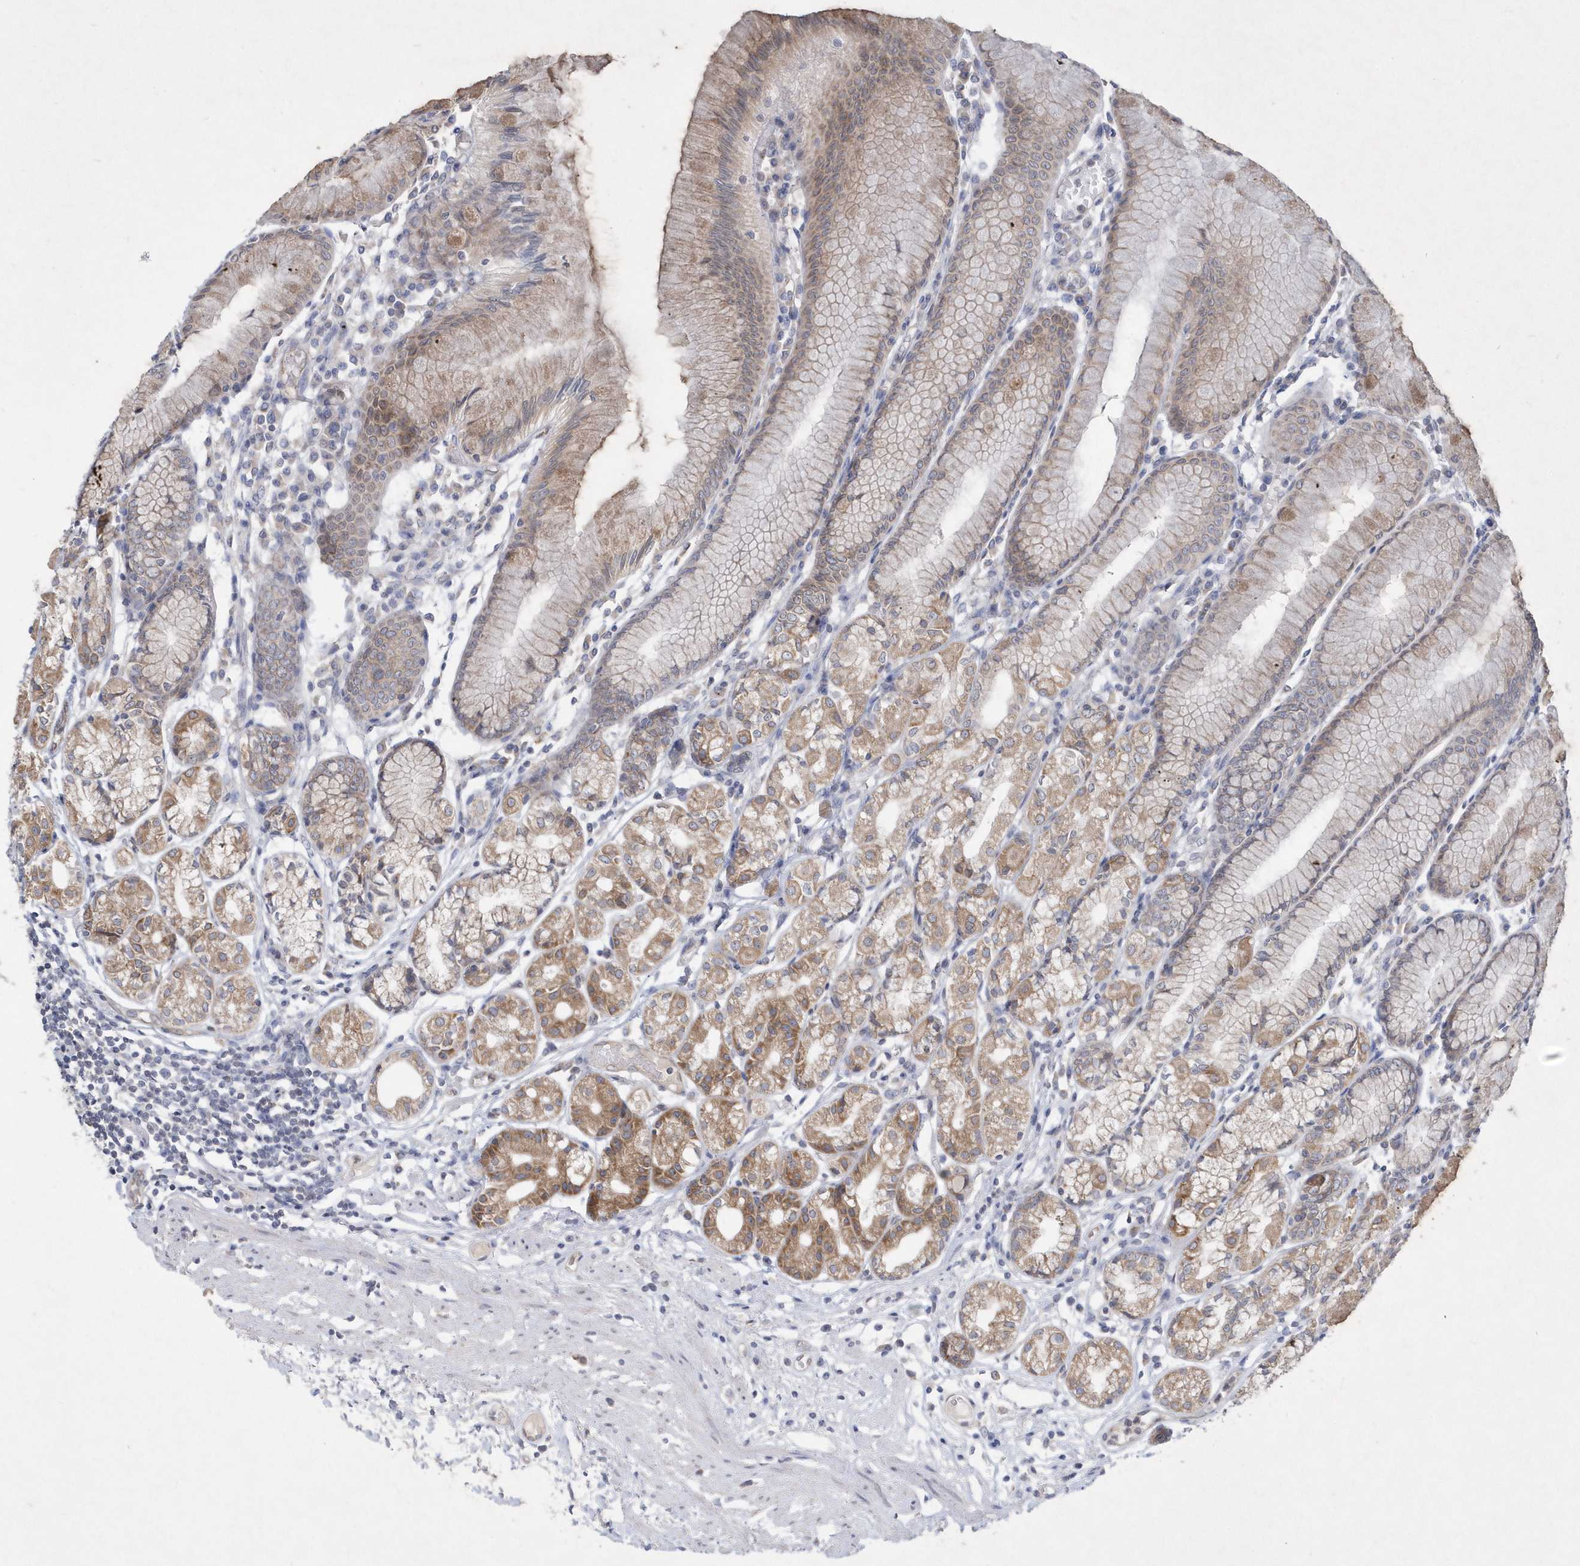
{"staining": {"intensity": "moderate", "quantity": ">75%", "location": "cytoplasmic/membranous"}, "tissue": "stomach", "cell_type": "Glandular cells", "image_type": "normal", "snomed": [{"axis": "morphology", "description": "Normal tissue, NOS"}, {"axis": "topography", "description": "Stomach"}], "caption": "Glandular cells display moderate cytoplasmic/membranous staining in about >75% of cells in benign stomach.", "gene": "DGAT1", "patient": {"sex": "female", "age": 57}}